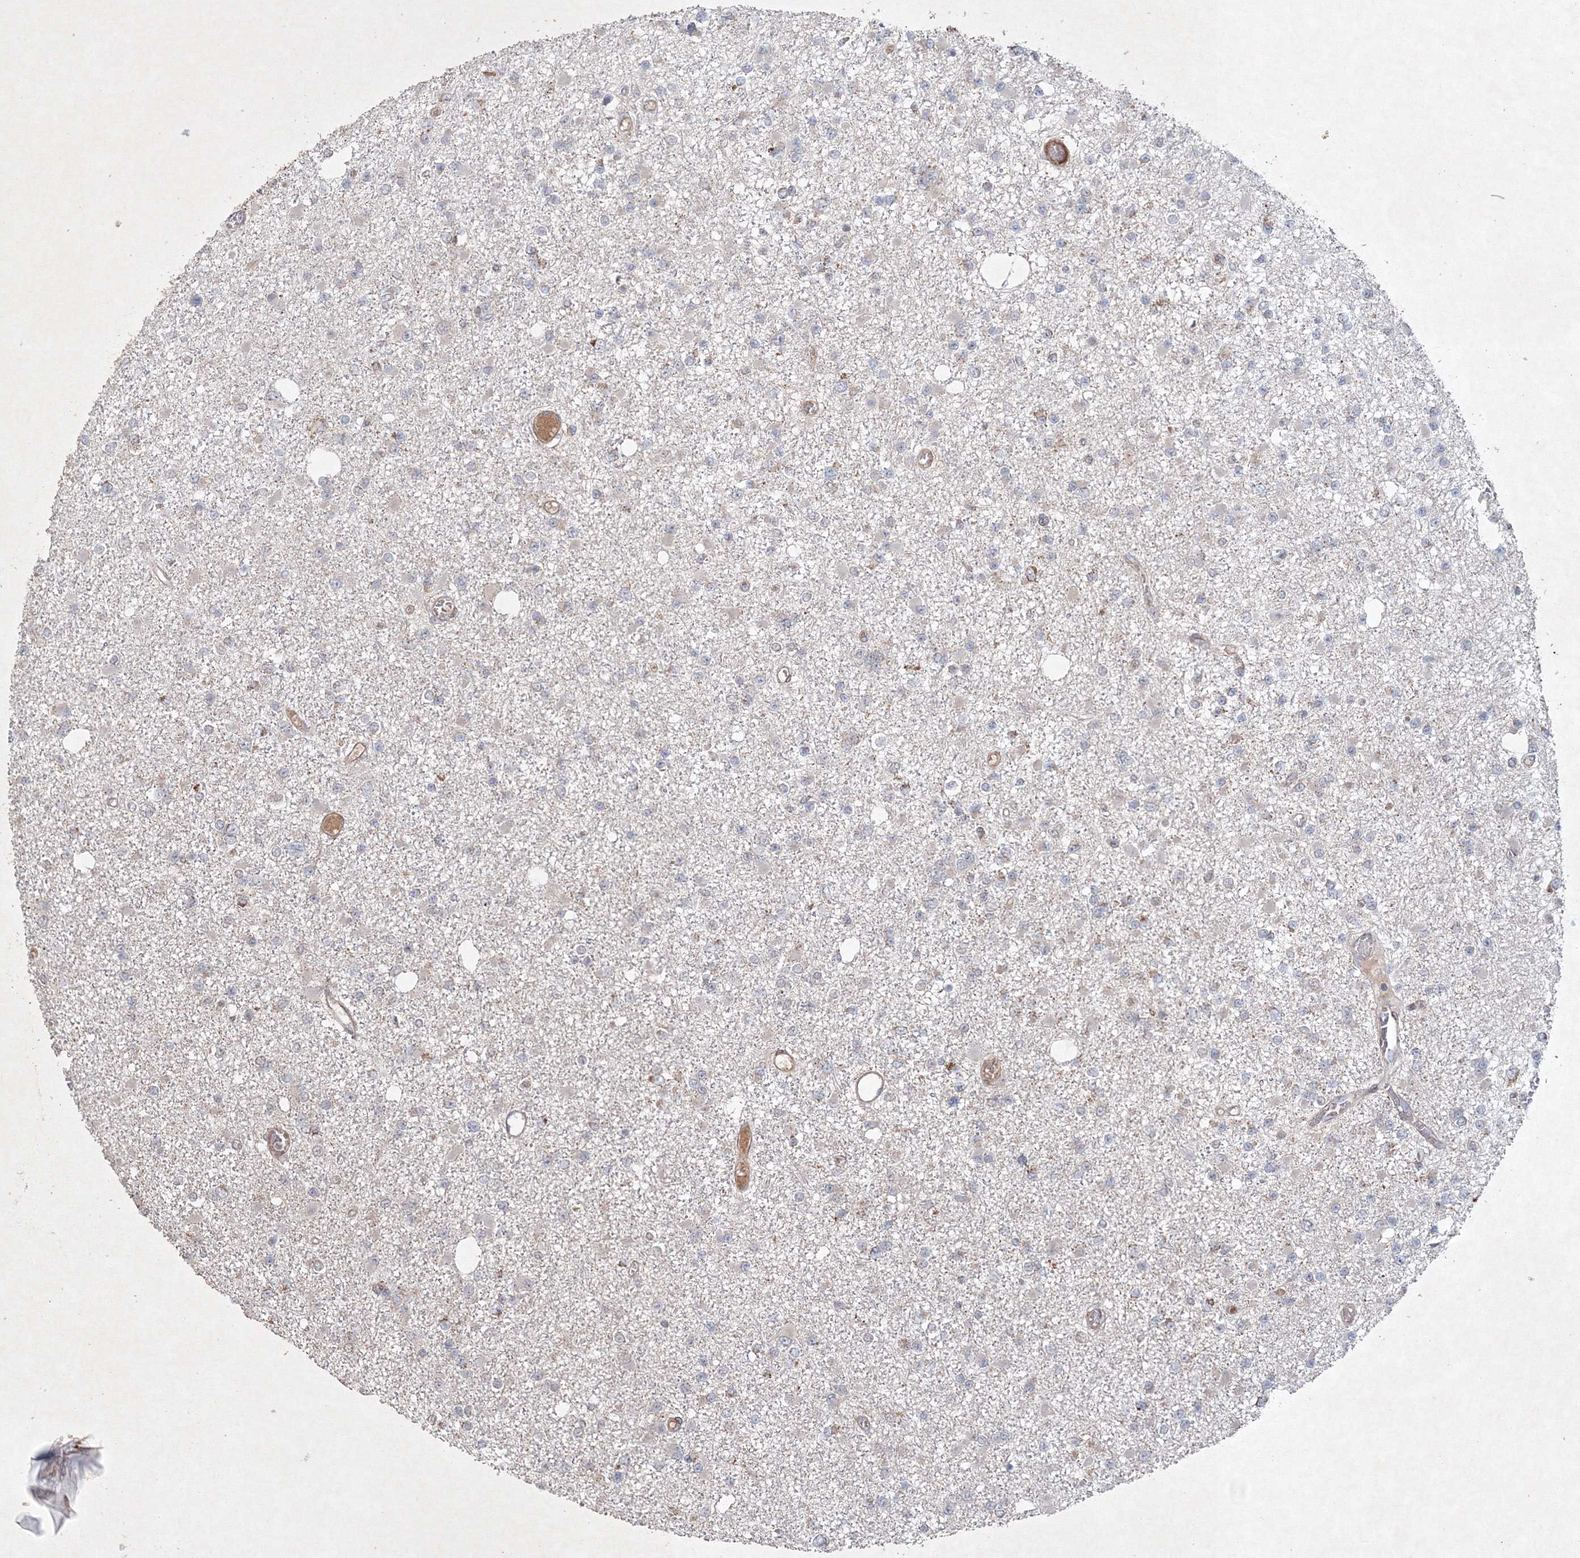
{"staining": {"intensity": "negative", "quantity": "none", "location": "none"}, "tissue": "glioma", "cell_type": "Tumor cells", "image_type": "cancer", "snomed": [{"axis": "morphology", "description": "Glioma, malignant, Low grade"}, {"axis": "topography", "description": "Brain"}], "caption": "This is a photomicrograph of immunohistochemistry staining of glioma, which shows no expression in tumor cells.", "gene": "NOA1", "patient": {"sex": "female", "age": 22}}